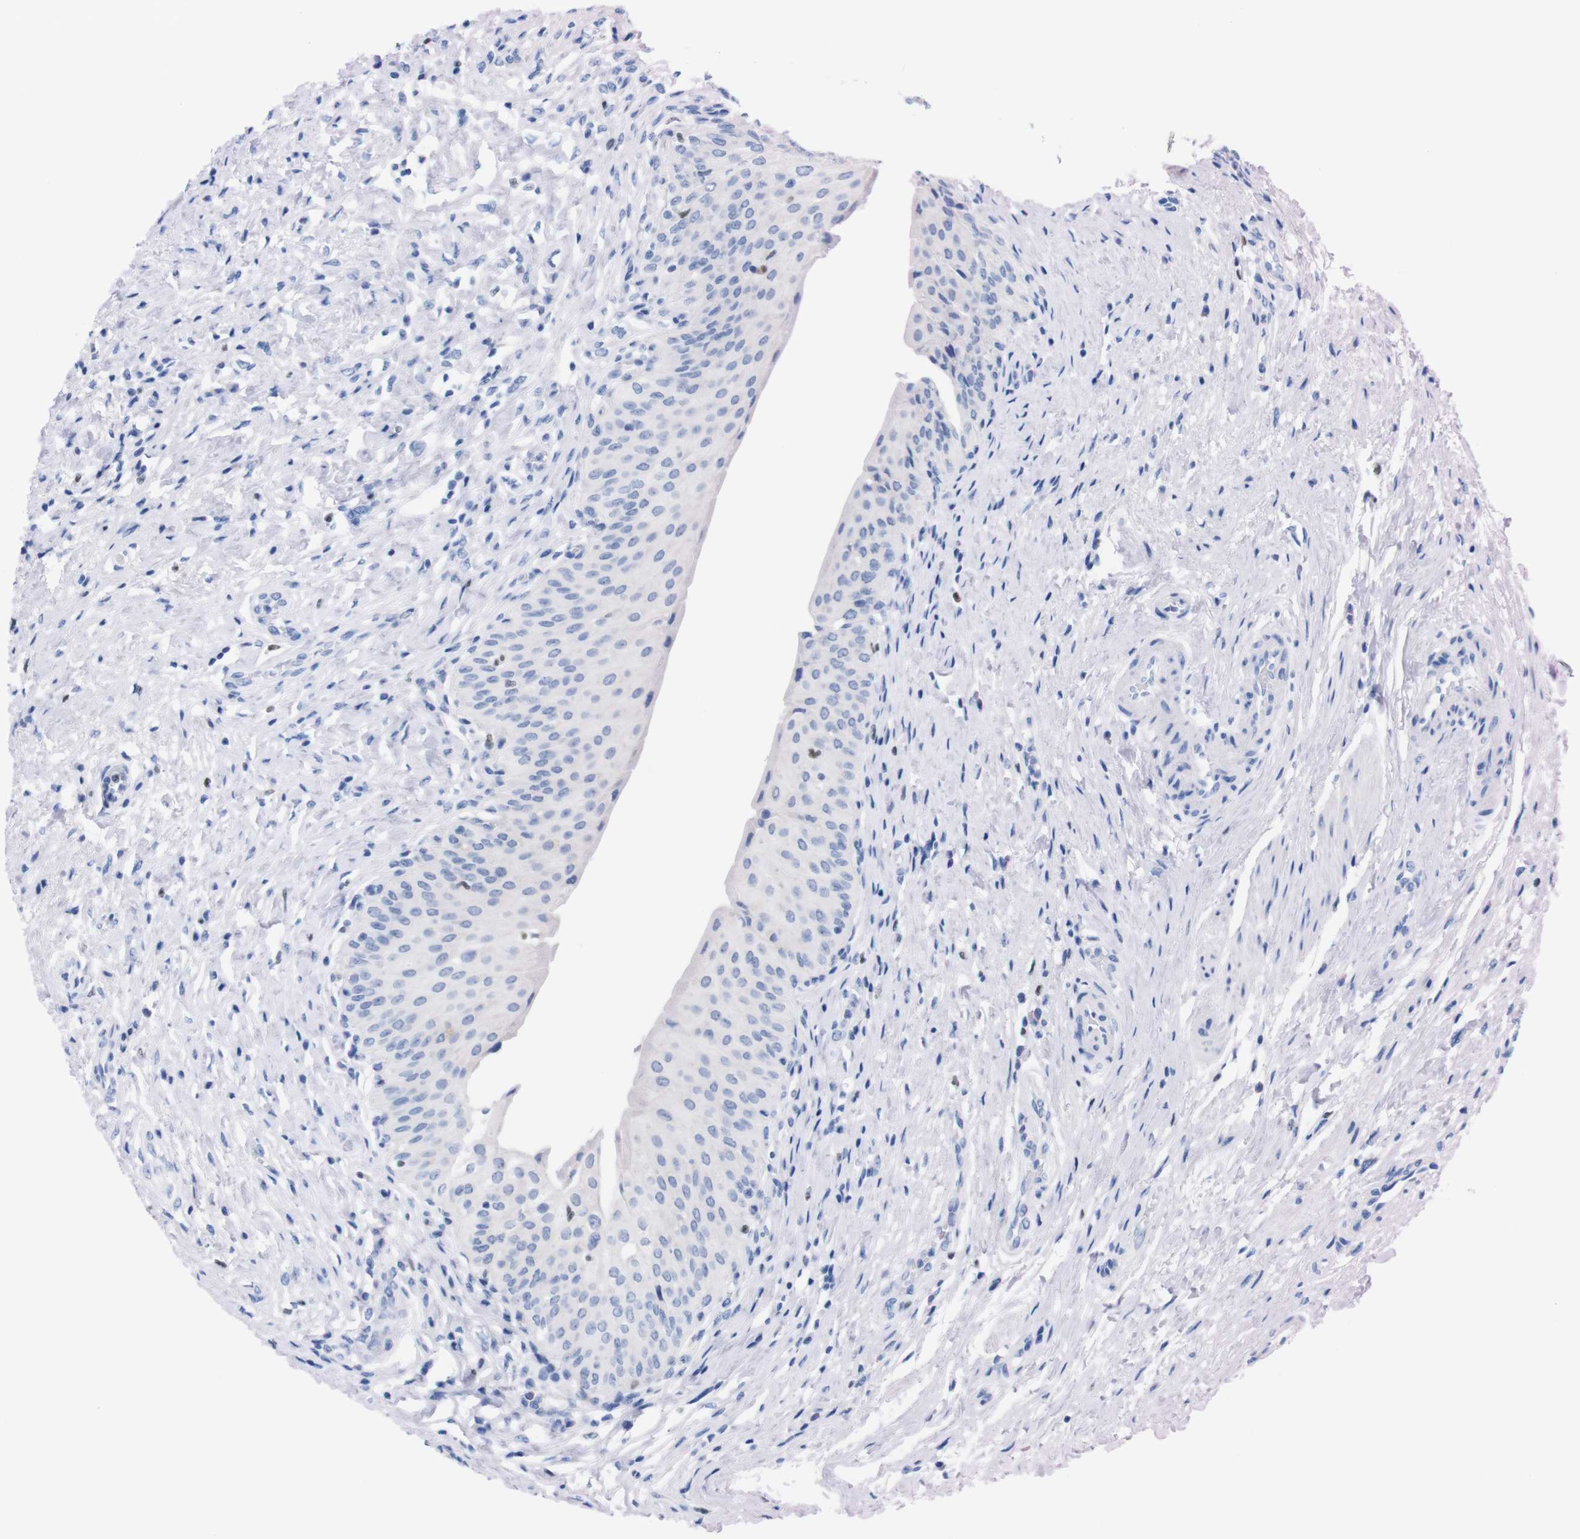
{"staining": {"intensity": "negative", "quantity": "none", "location": "none"}, "tissue": "urinary bladder", "cell_type": "Urothelial cells", "image_type": "normal", "snomed": [{"axis": "morphology", "description": "Normal tissue, NOS"}, {"axis": "morphology", "description": "Urothelial carcinoma, High grade"}, {"axis": "topography", "description": "Urinary bladder"}], "caption": "High power microscopy histopathology image of an IHC micrograph of benign urinary bladder, revealing no significant positivity in urothelial cells.", "gene": "P2RY12", "patient": {"sex": "male", "age": 46}}